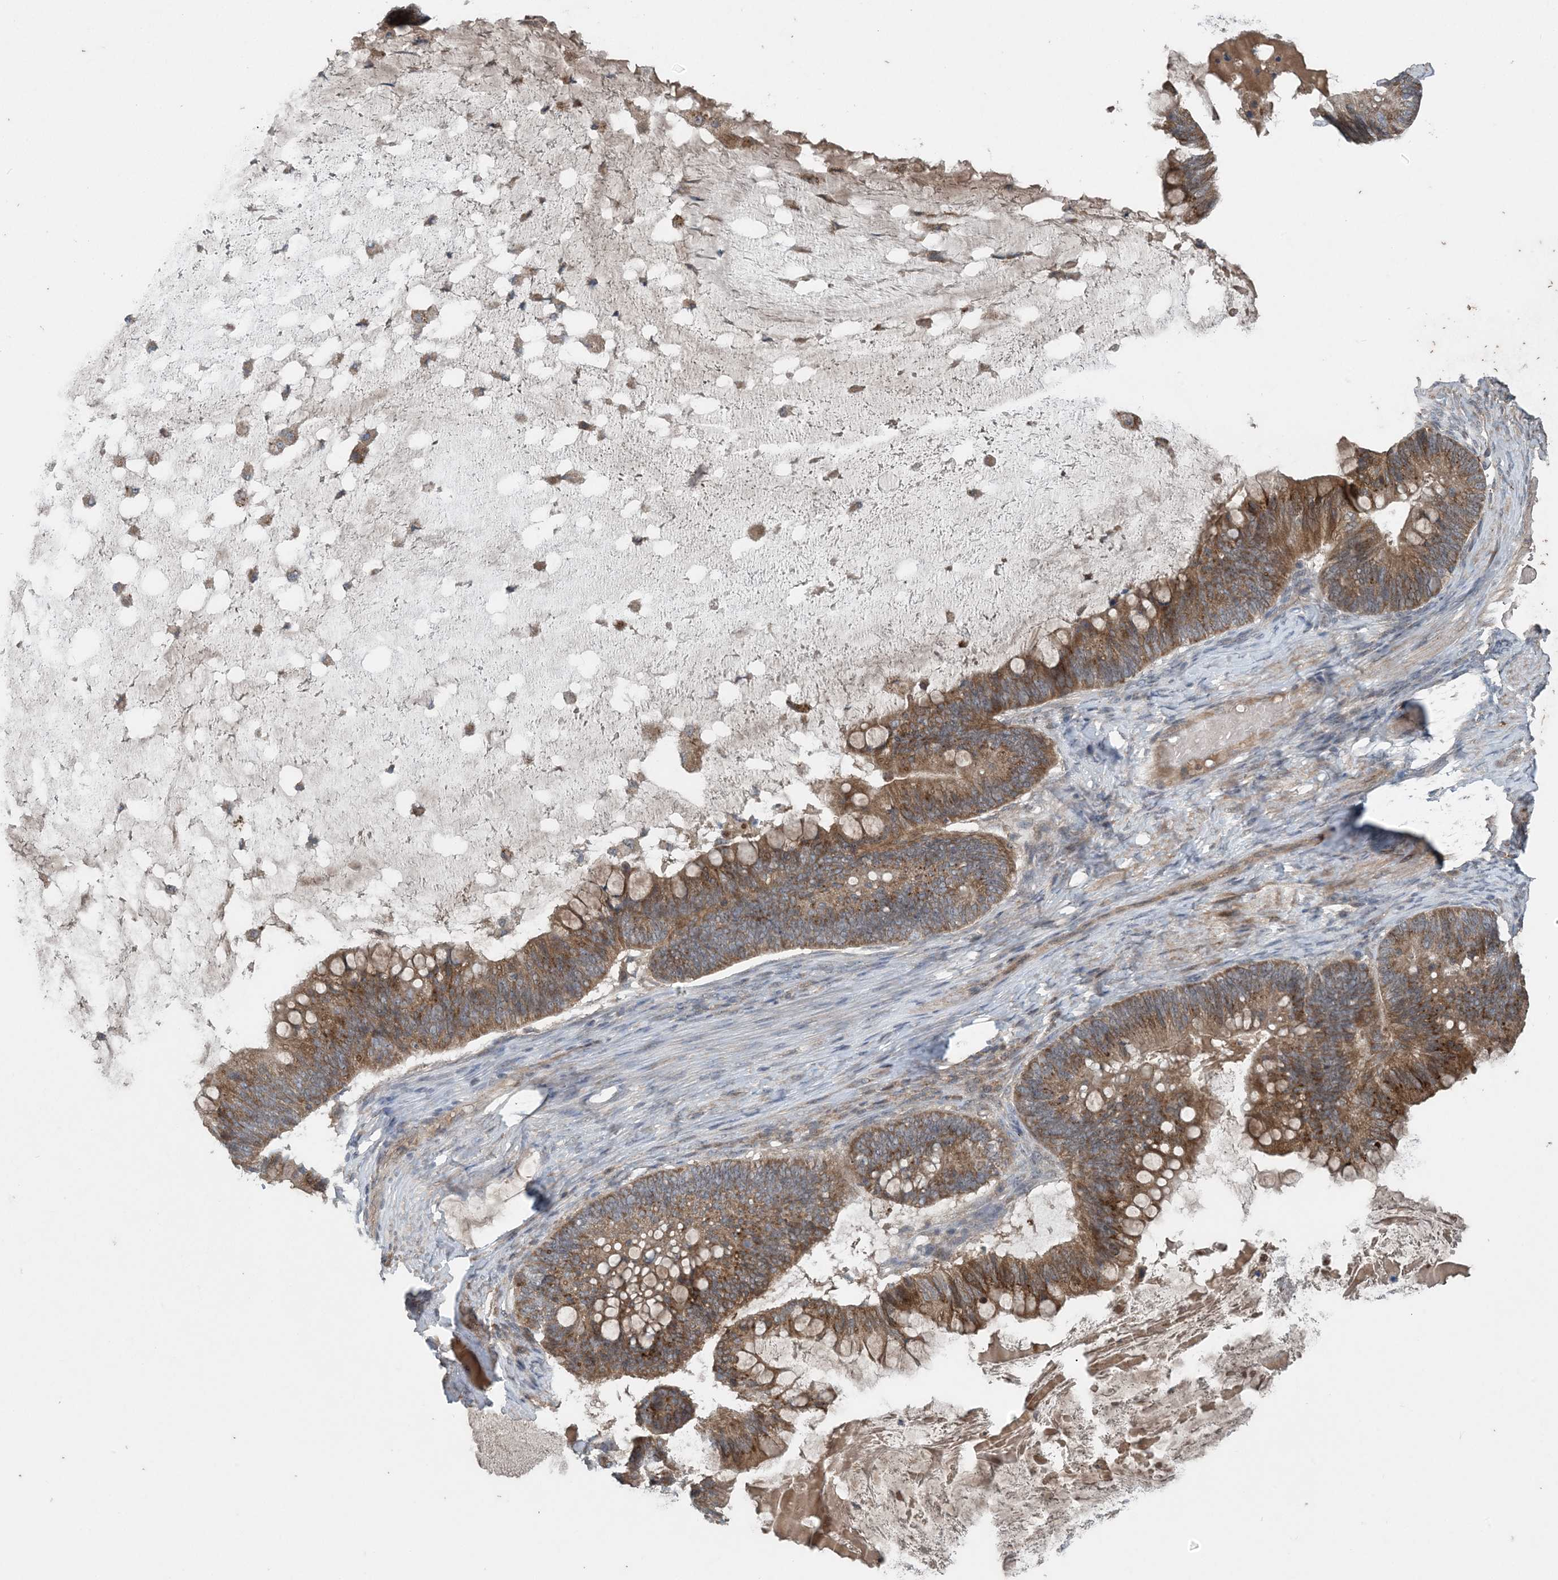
{"staining": {"intensity": "moderate", "quantity": ">75%", "location": "cytoplasmic/membranous"}, "tissue": "ovarian cancer", "cell_type": "Tumor cells", "image_type": "cancer", "snomed": [{"axis": "morphology", "description": "Cystadenocarcinoma, mucinous, NOS"}, {"axis": "topography", "description": "Ovary"}], "caption": "Moderate cytoplasmic/membranous protein staining is seen in about >75% of tumor cells in ovarian cancer.", "gene": "MYO9B", "patient": {"sex": "female", "age": 61}}